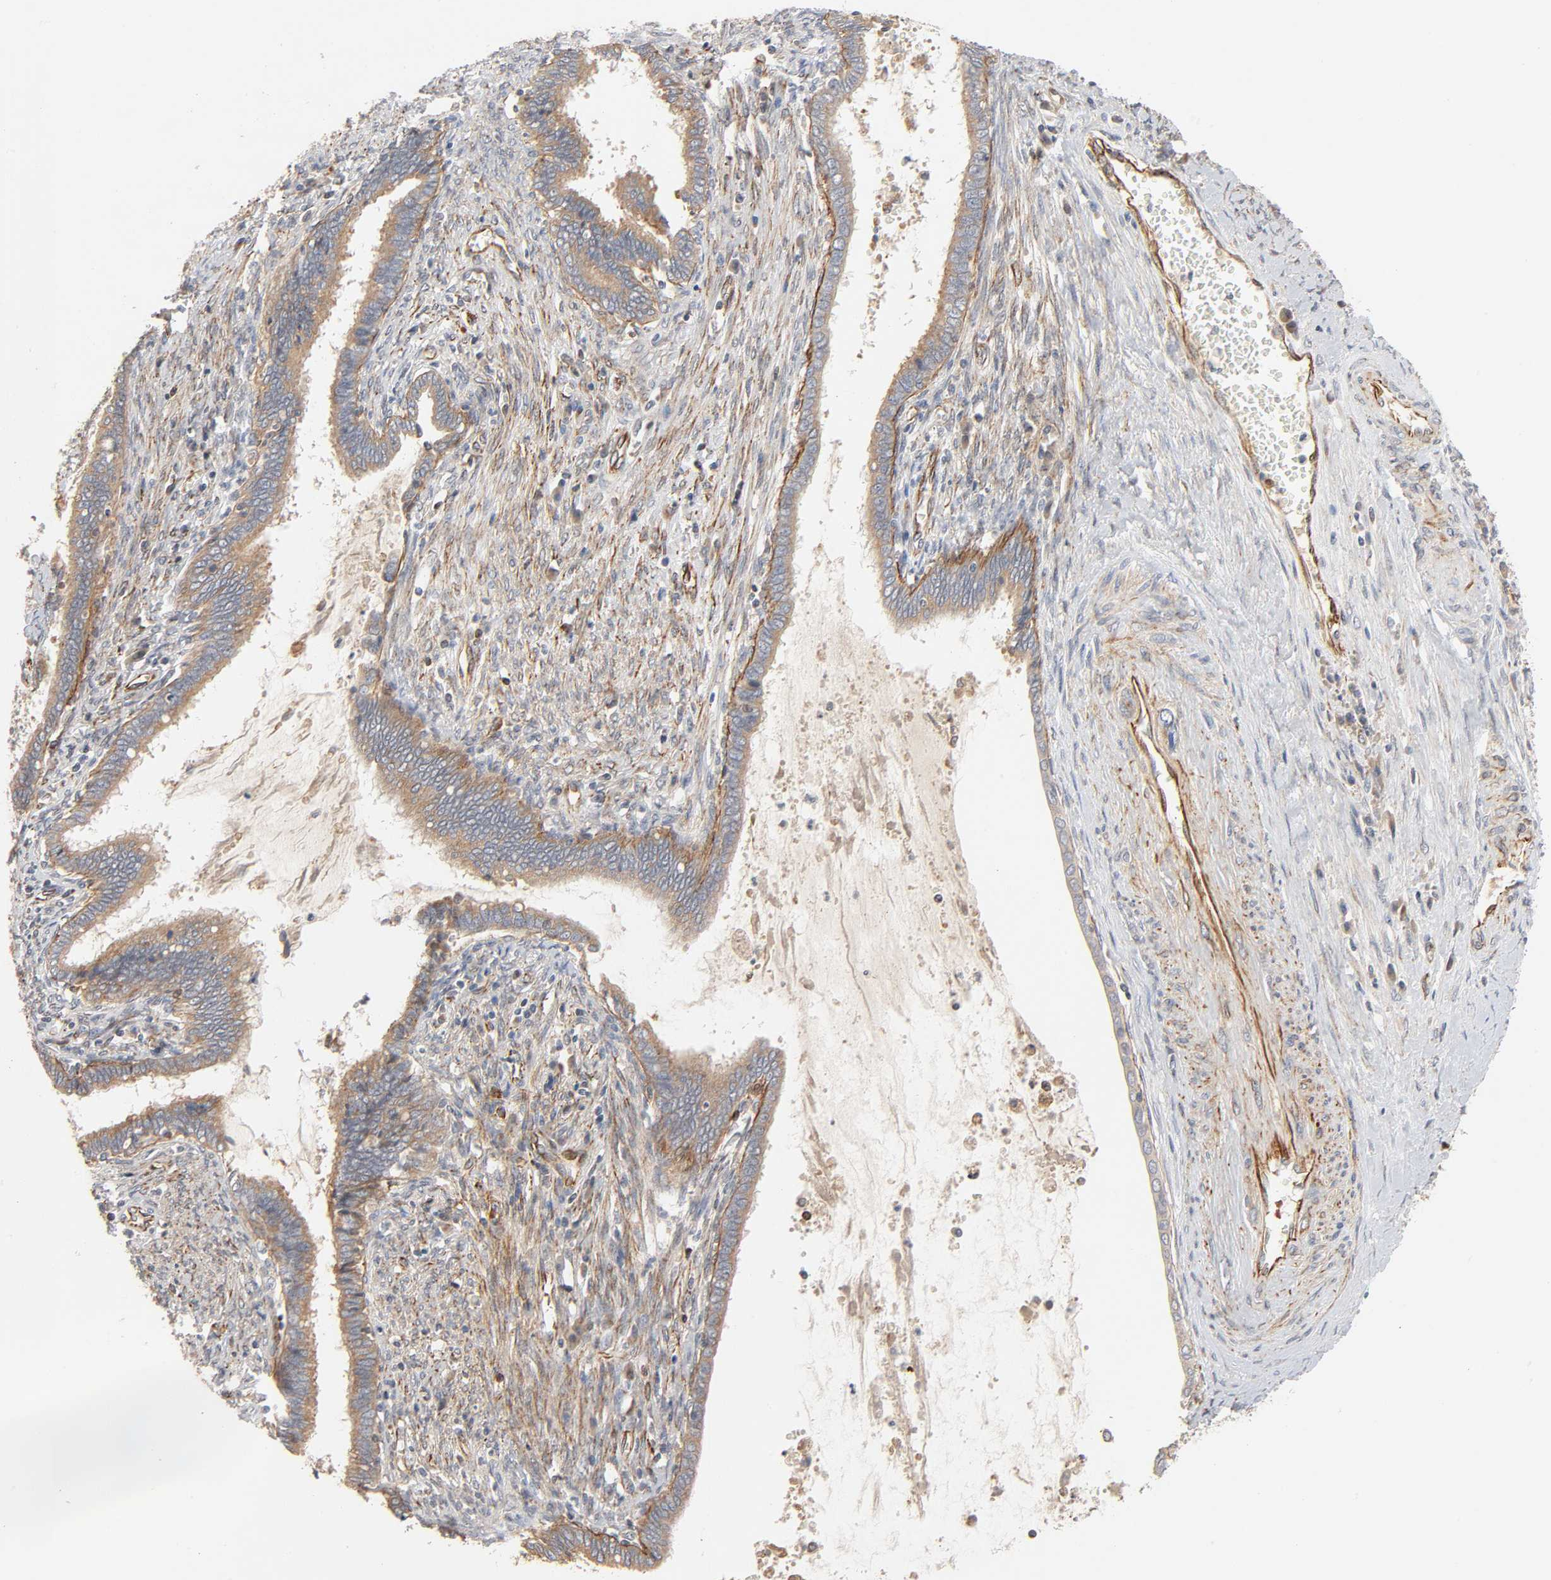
{"staining": {"intensity": "moderate", "quantity": ">75%", "location": "cytoplasmic/membranous"}, "tissue": "cervical cancer", "cell_type": "Tumor cells", "image_type": "cancer", "snomed": [{"axis": "morphology", "description": "Adenocarcinoma, NOS"}, {"axis": "topography", "description": "Cervix"}], "caption": "Protein analysis of cervical cancer (adenocarcinoma) tissue shows moderate cytoplasmic/membranous expression in approximately >75% of tumor cells. (brown staining indicates protein expression, while blue staining denotes nuclei).", "gene": "REEP6", "patient": {"sex": "female", "age": 44}}